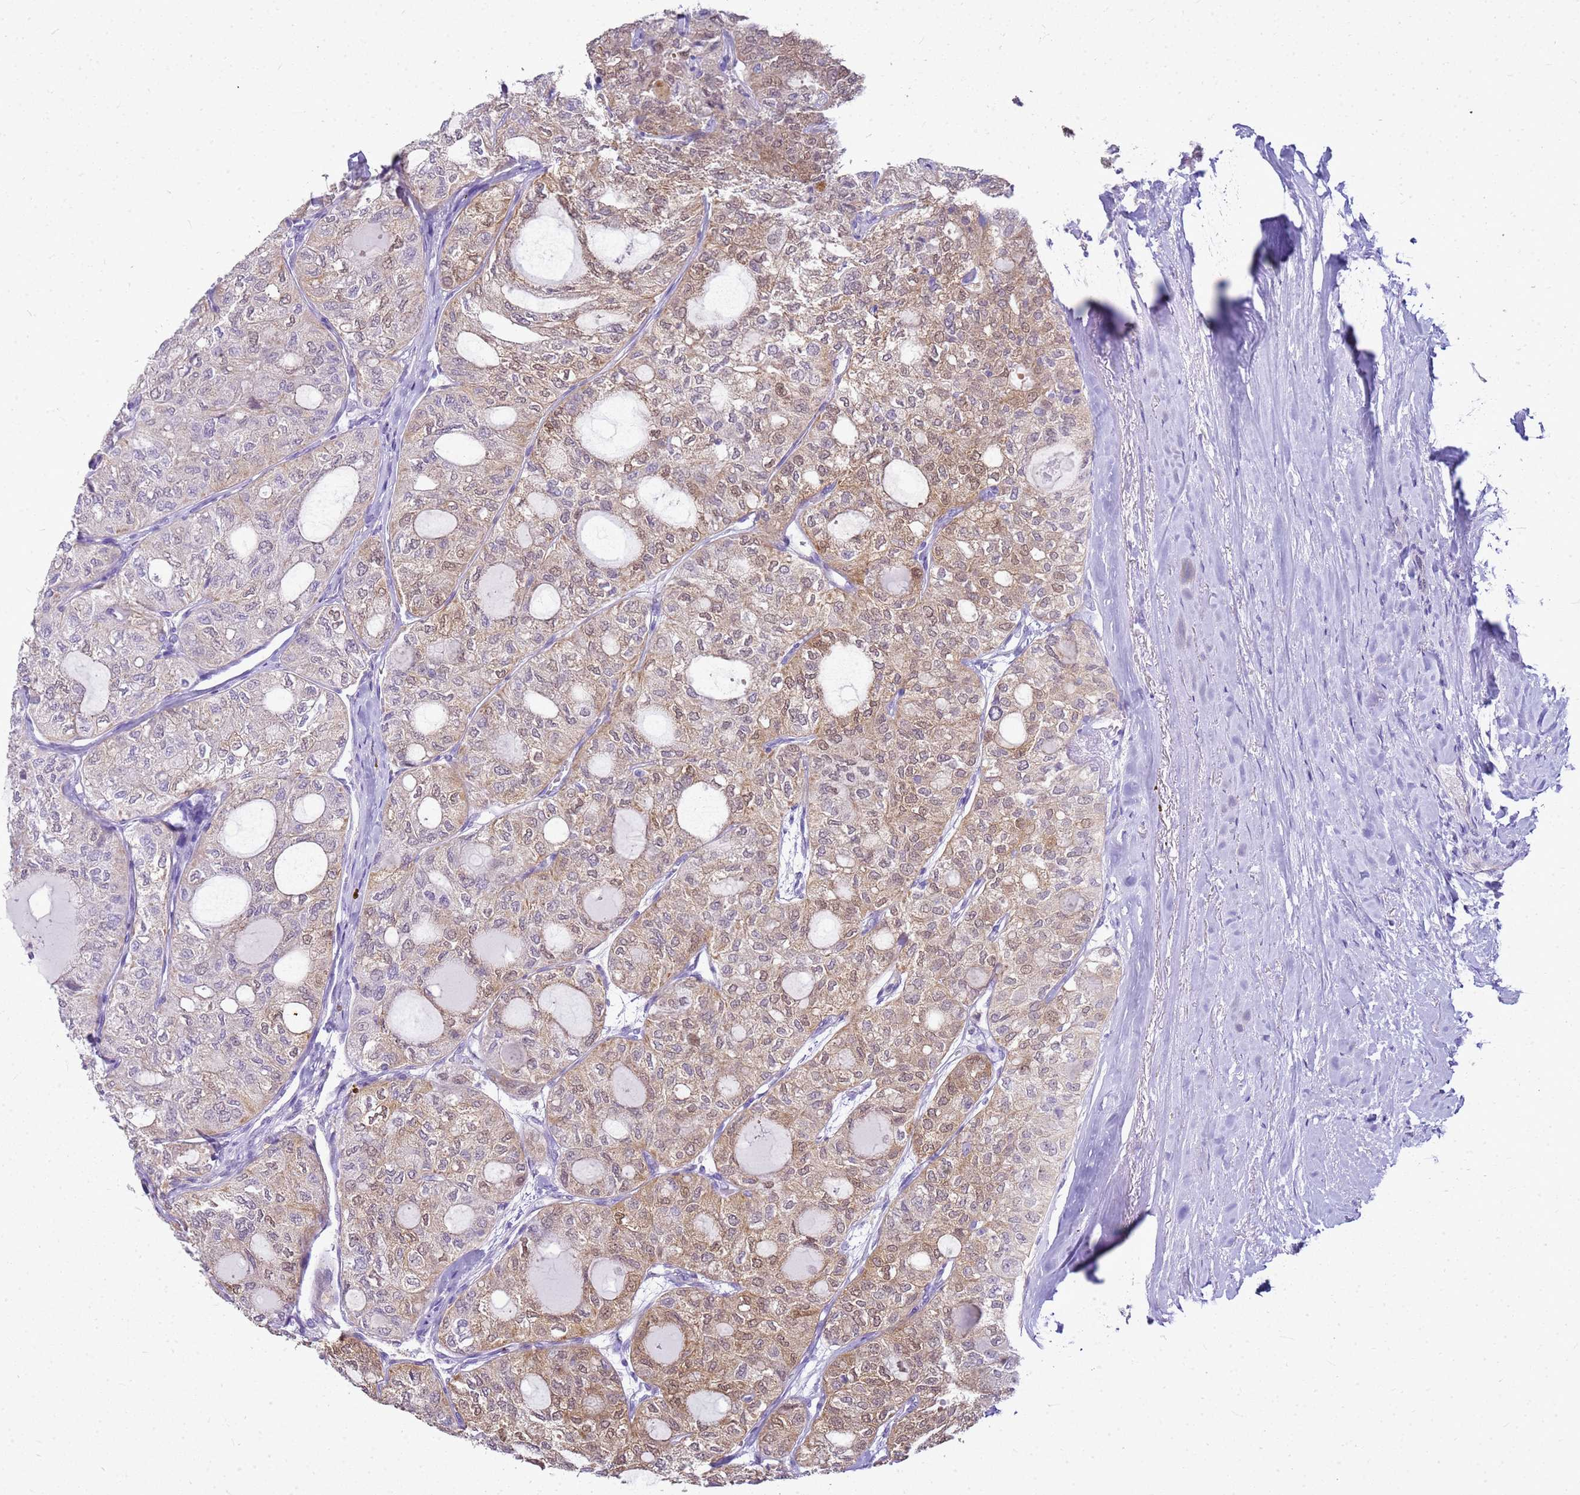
{"staining": {"intensity": "weak", "quantity": "25%-75%", "location": "cytoplasmic/membranous,nuclear"}, "tissue": "thyroid cancer", "cell_type": "Tumor cells", "image_type": "cancer", "snomed": [{"axis": "morphology", "description": "Follicular adenoma carcinoma, NOS"}, {"axis": "topography", "description": "Thyroid gland"}], "caption": "Protein staining displays weak cytoplasmic/membranous and nuclear positivity in approximately 25%-75% of tumor cells in thyroid cancer.", "gene": "SULT1E1", "patient": {"sex": "male", "age": 75}}